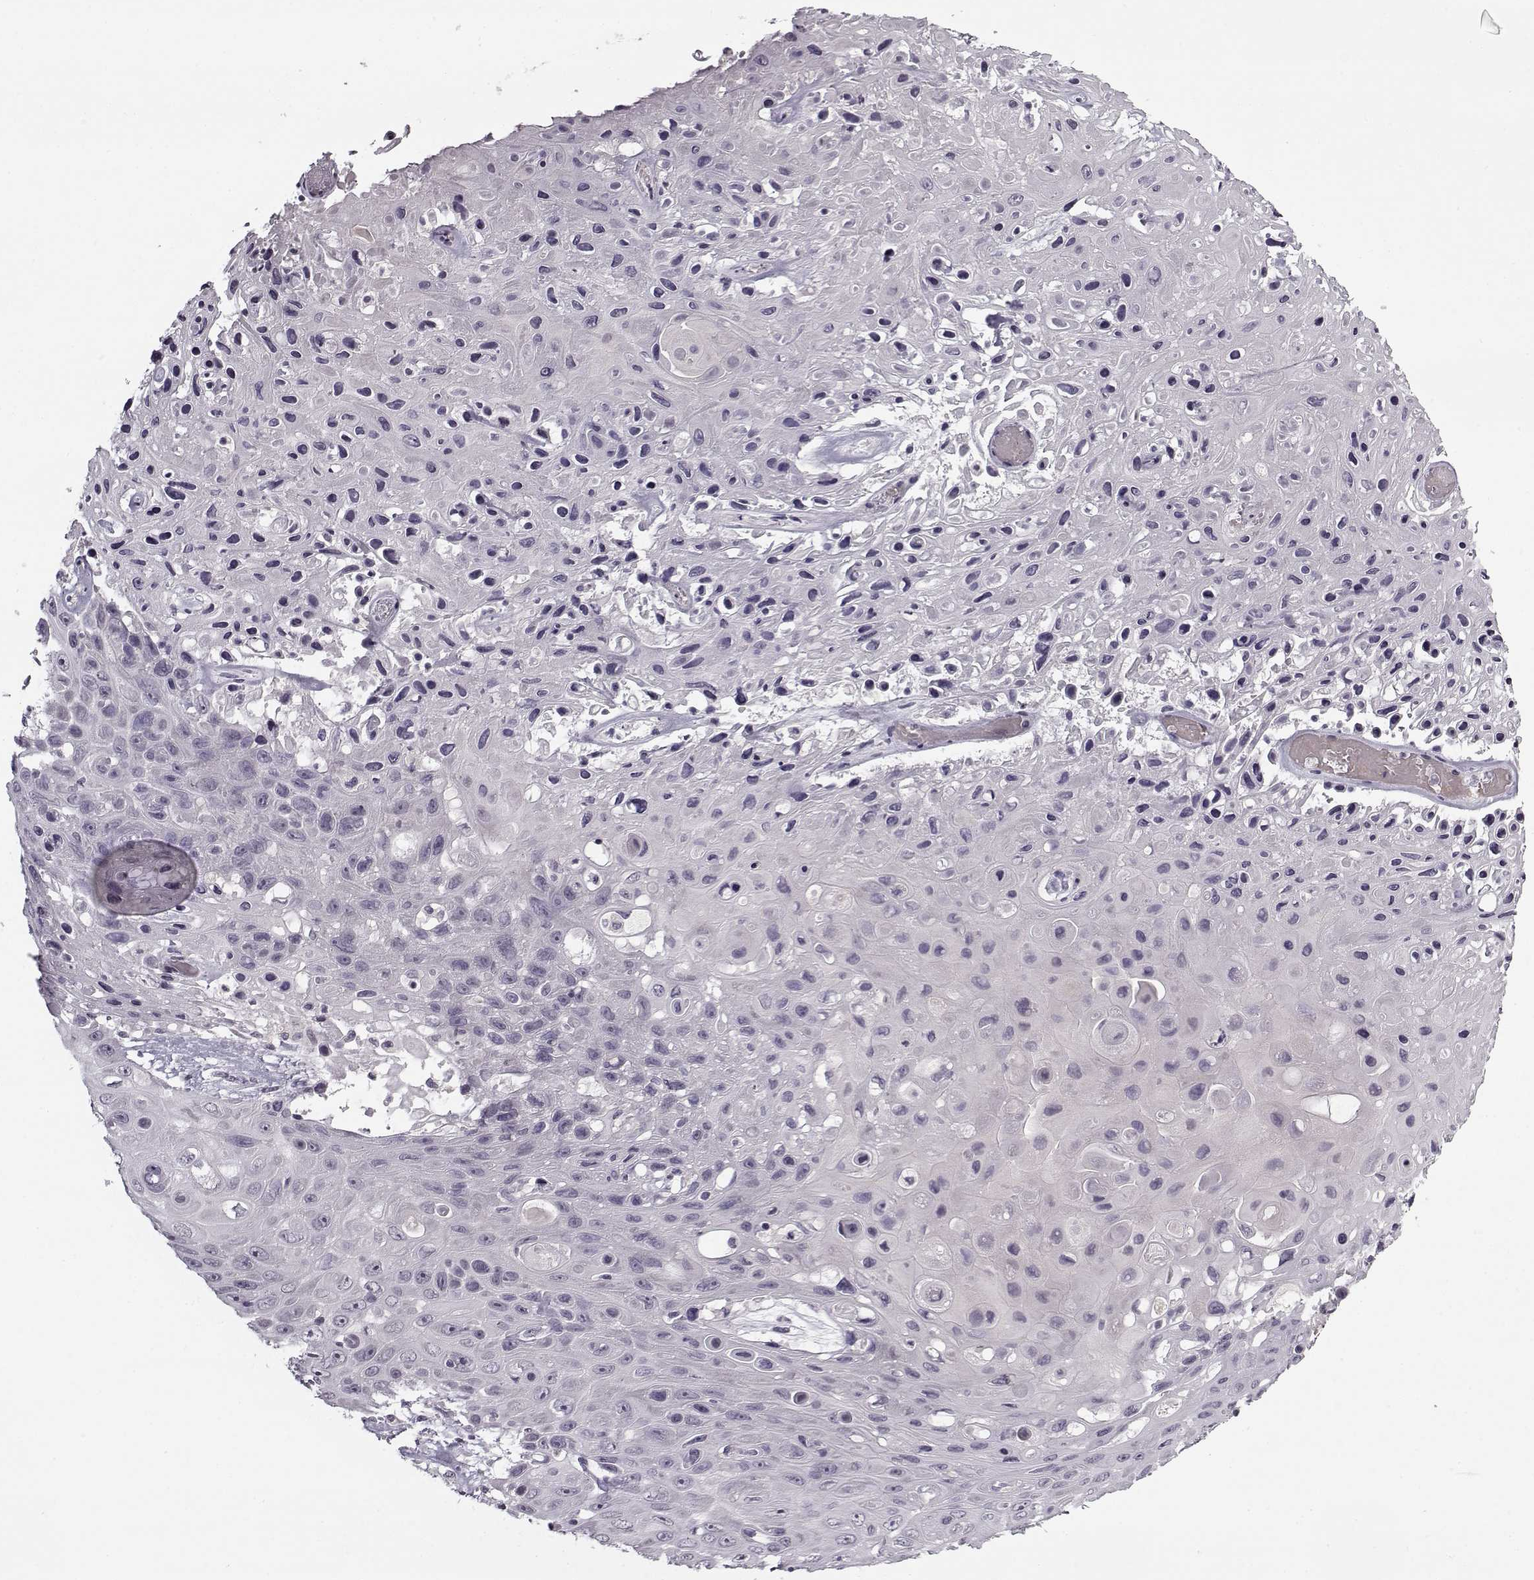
{"staining": {"intensity": "negative", "quantity": "none", "location": "none"}, "tissue": "skin cancer", "cell_type": "Tumor cells", "image_type": "cancer", "snomed": [{"axis": "morphology", "description": "Squamous cell carcinoma, NOS"}, {"axis": "topography", "description": "Skin"}], "caption": "This is an IHC micrograph of skin cancer (squamous cell carcinoma). There is no positivity in tumor cells.", "gene": "SNCA", "patient": {"sex": "male", "age": 82}}